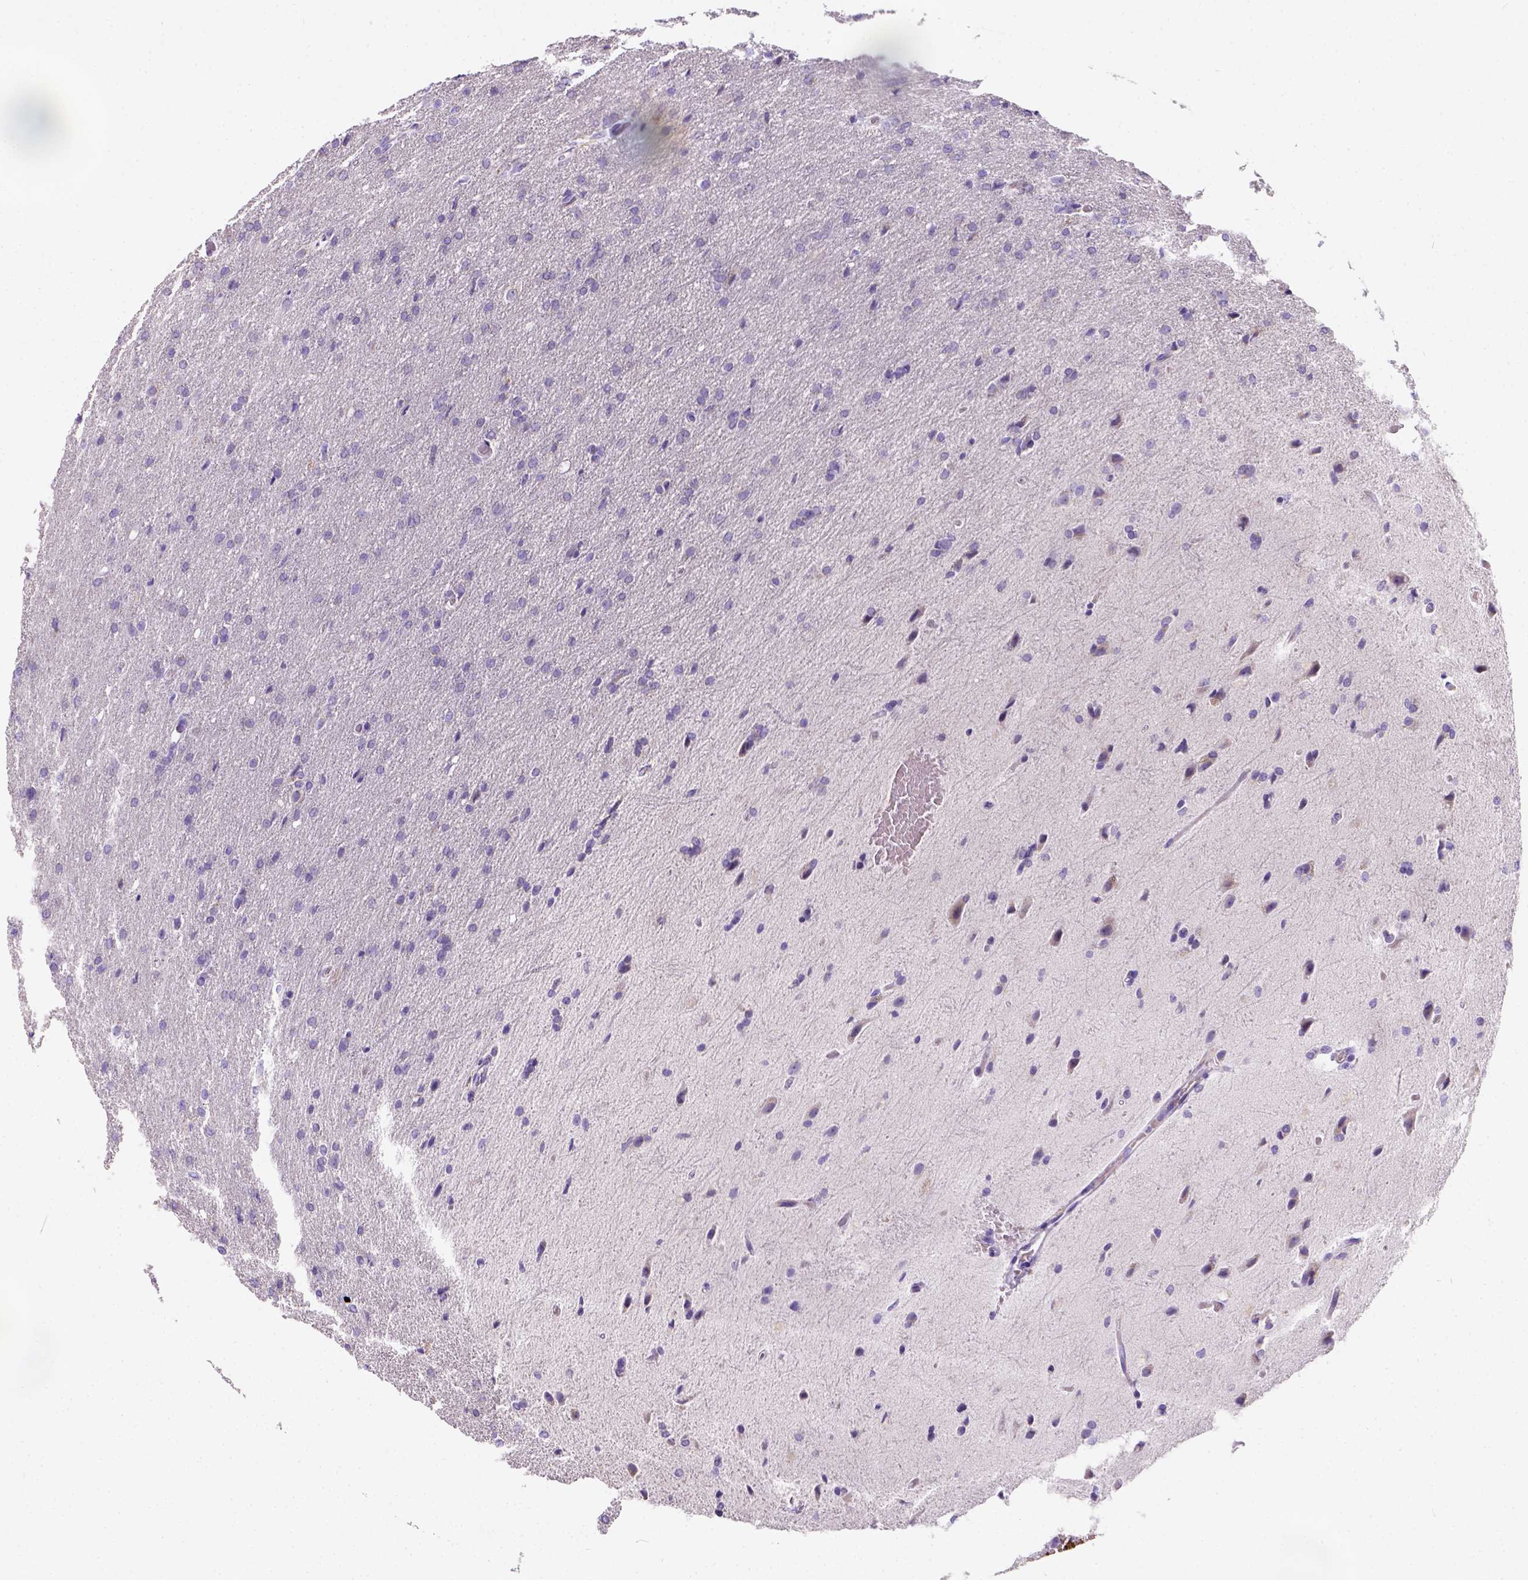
{"staining": {"intensity": "negative", "quantity": "none", "location": "none"}, "tissue": "glioma", "cell_type": "Tumor cells", "image_type": "cancer", "snomed": [{"axis": "morphology", "description": "Glioma, malignant, High grade"}, {"axis": "topography", "description": "Brain"}], "caption": "Immunohistochemistry of human glioma demonstrates no staining in tumor cells.", "gene": "PHF7", "patient": {"sex": "male", "age": 68}}